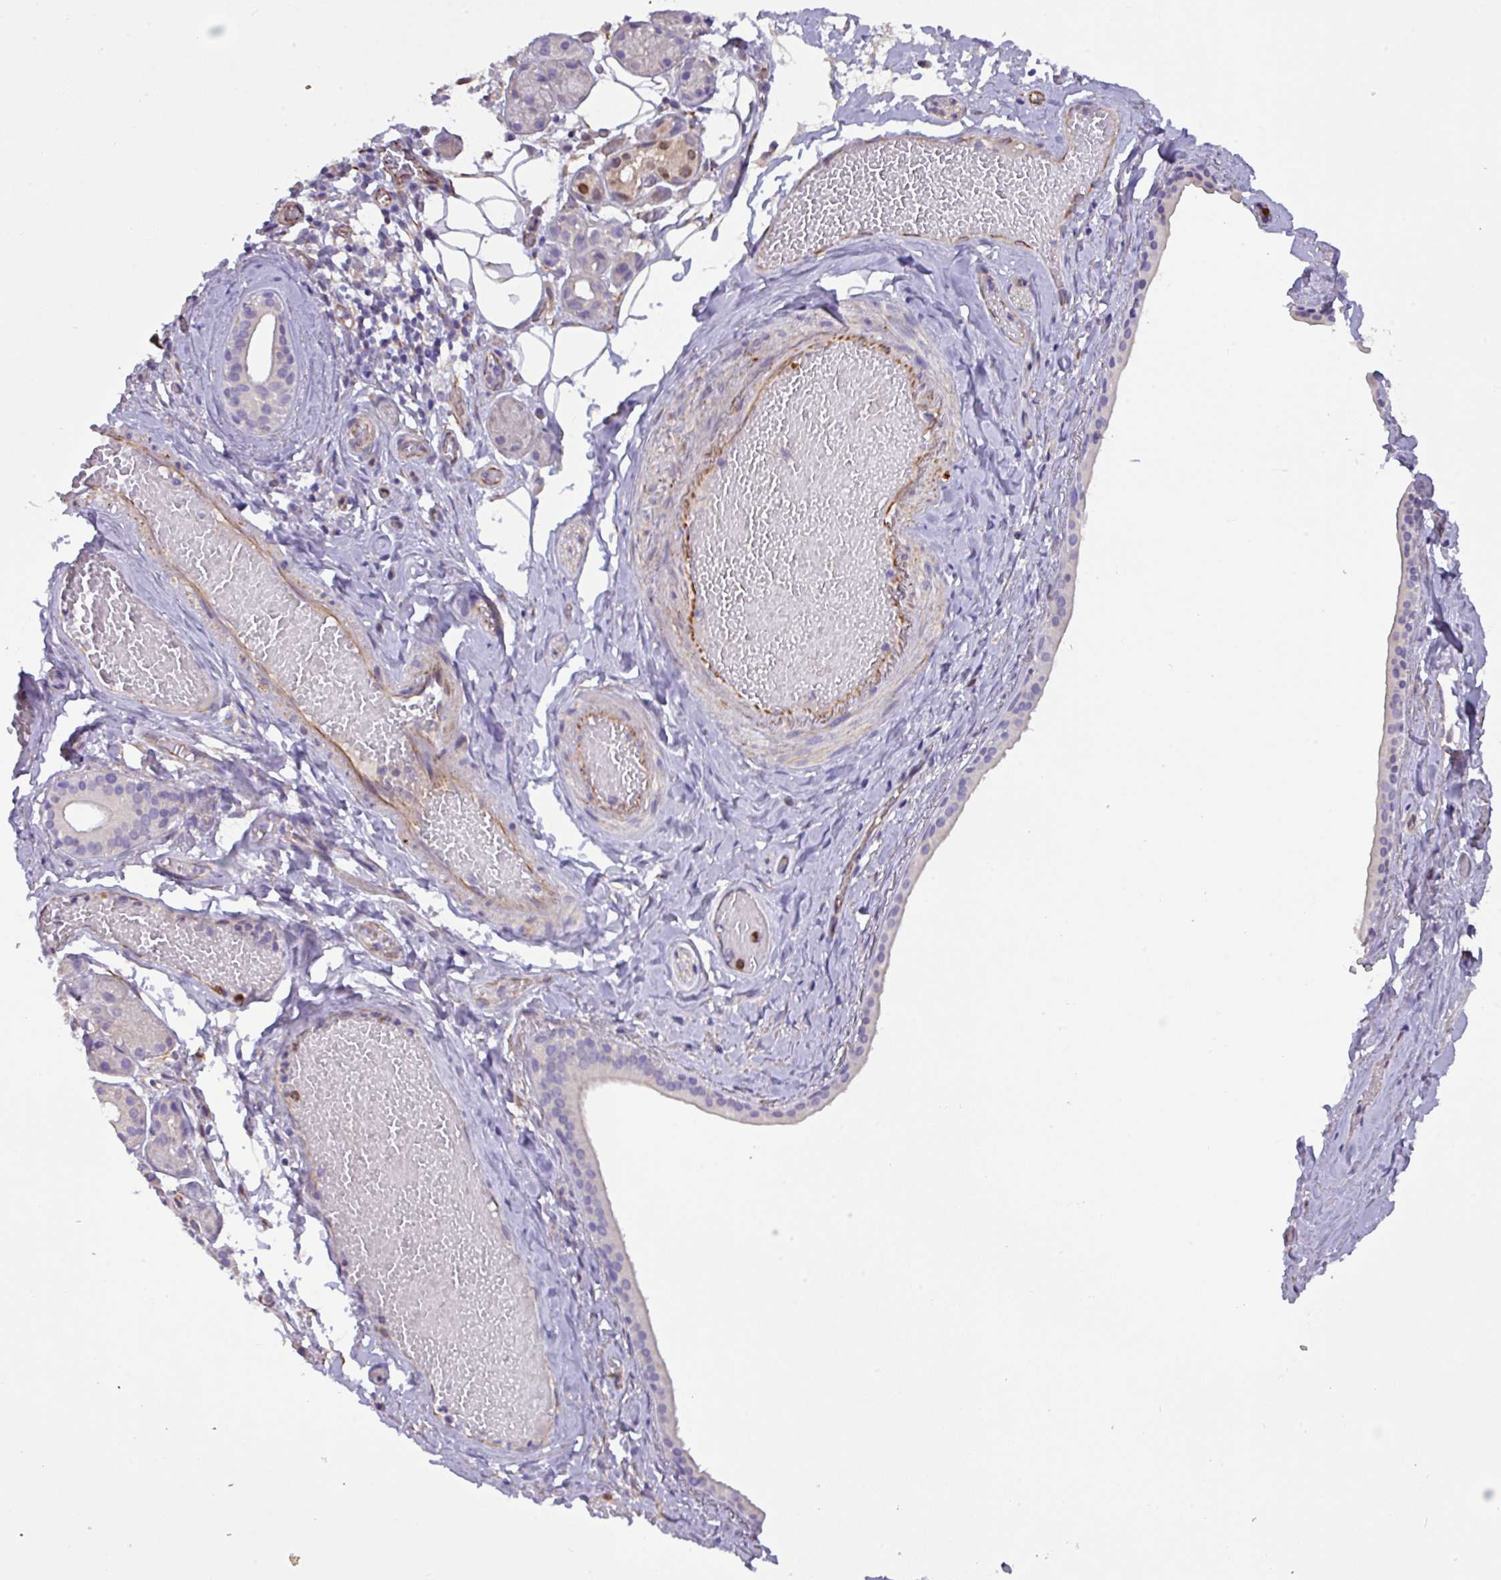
{"staining": {"intensity": "negative", "quantity": "none", "location": "none"}, "tissue": "salivary gland", "cell_type": "Glandular cells", "image_type": "normal", "snomed": [{"axis": "morphology", "description": "Normal tissue, NOS"}, {"axis": "topography", "description": "Salivary gland"}], "caption": "Immunohistochemistry histopathology image of unremarkable salivary gland: human salivary gland stained with DAB (3,3'-diaminobenzidine) reveals no significant protein positivity in glandular cells.", "gene": "MRM2", "patient": {"sex": "male", "age": 82}}